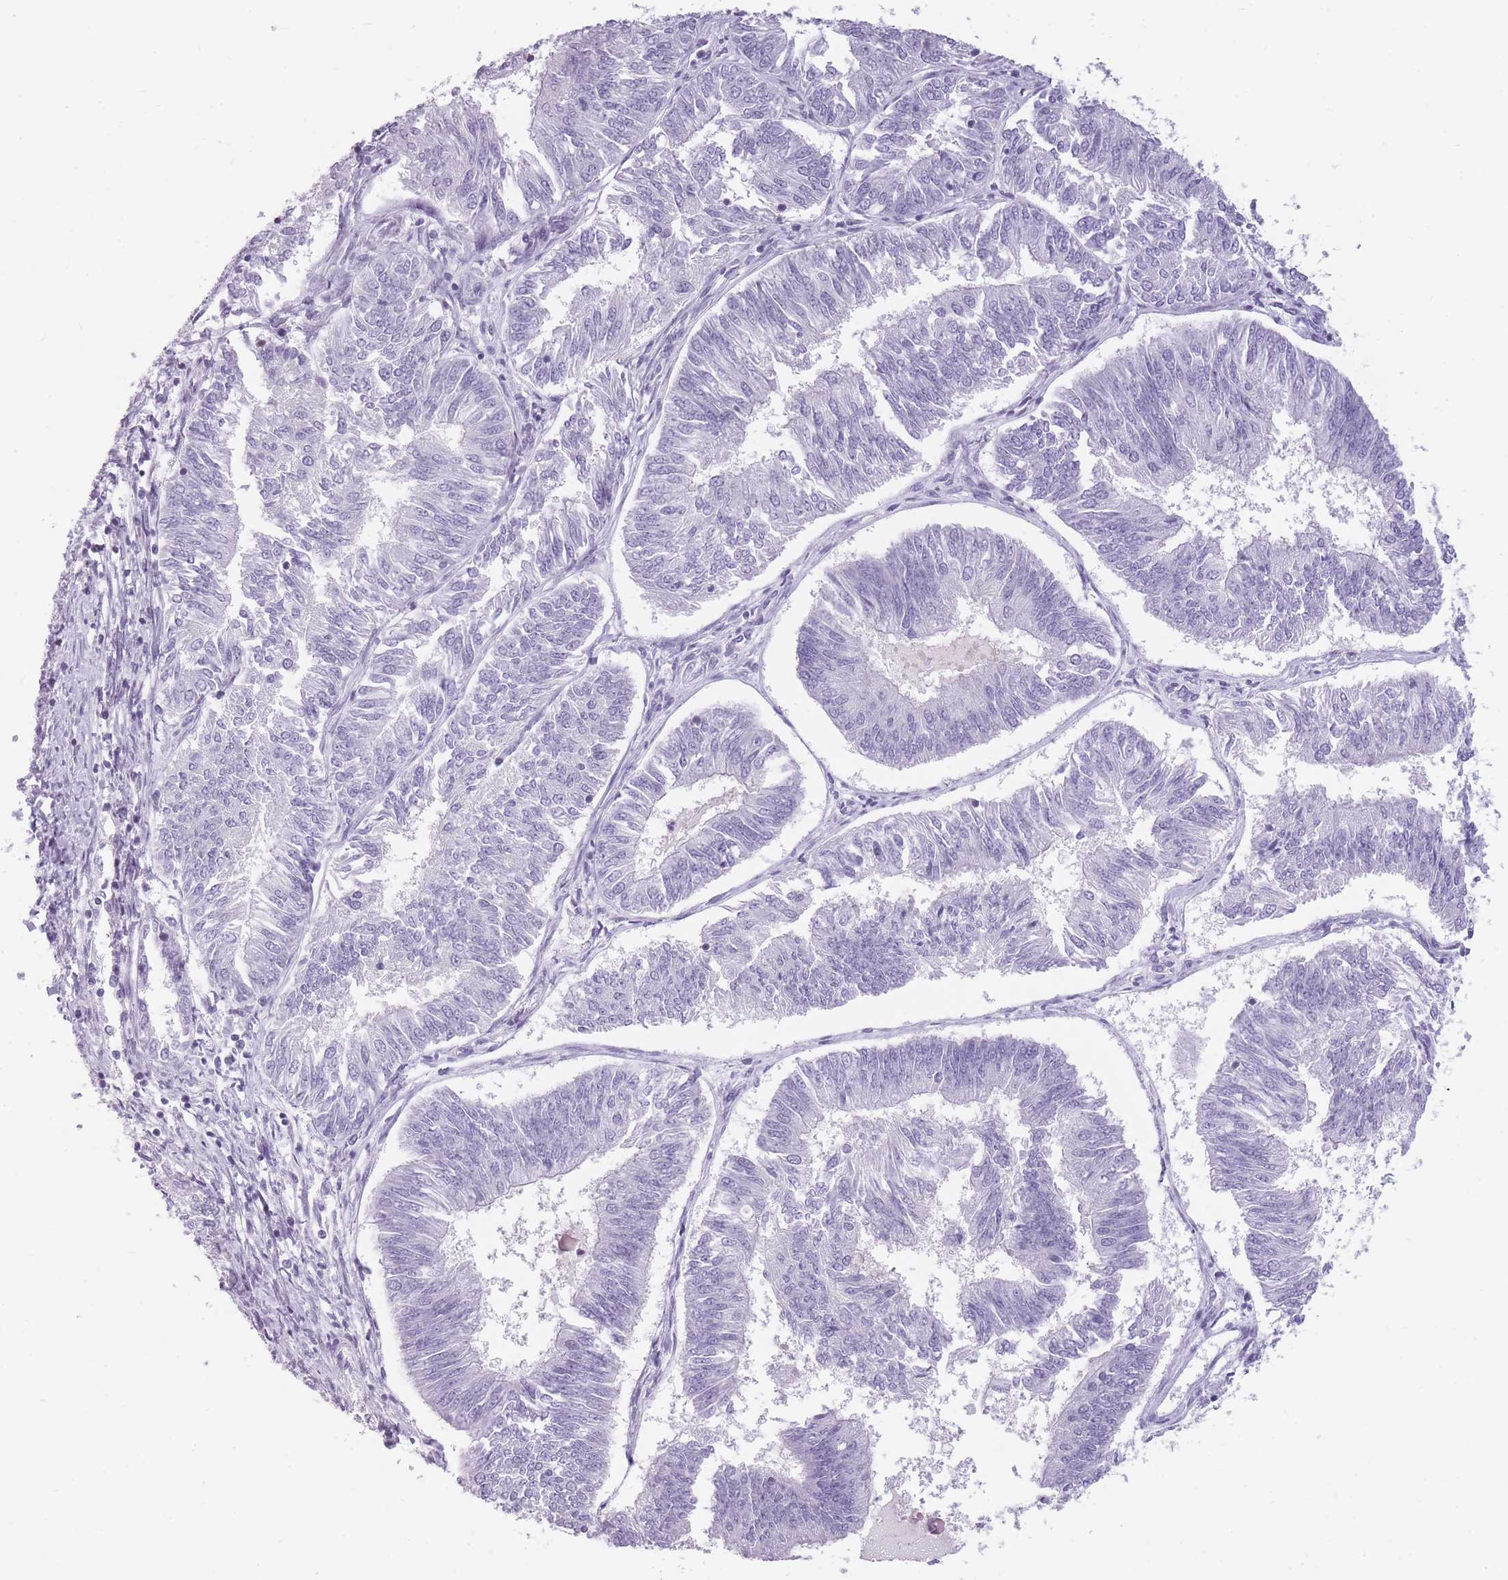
{"staining": {"intensity": "negative", "quantity": "none", "location": "none"}, "tissue": "endometrial cancer", "cell_type": "Tumor cells", "image_type": "cancer", "snomed": [{"axis": "morphology", "description": "Adenocarcinoma, NOS"}, {"axis": "topography", "description": "Endometrium"}], "caption": "The image shows no significant staining in tumor cells of endometrial cancer. (DAB (3,3'-diaminobenzidine) IHC visualized using brightfield microscopy, high magnification).", "gene": "GGT1", "patient": {"sex": "female", "age": 58}}